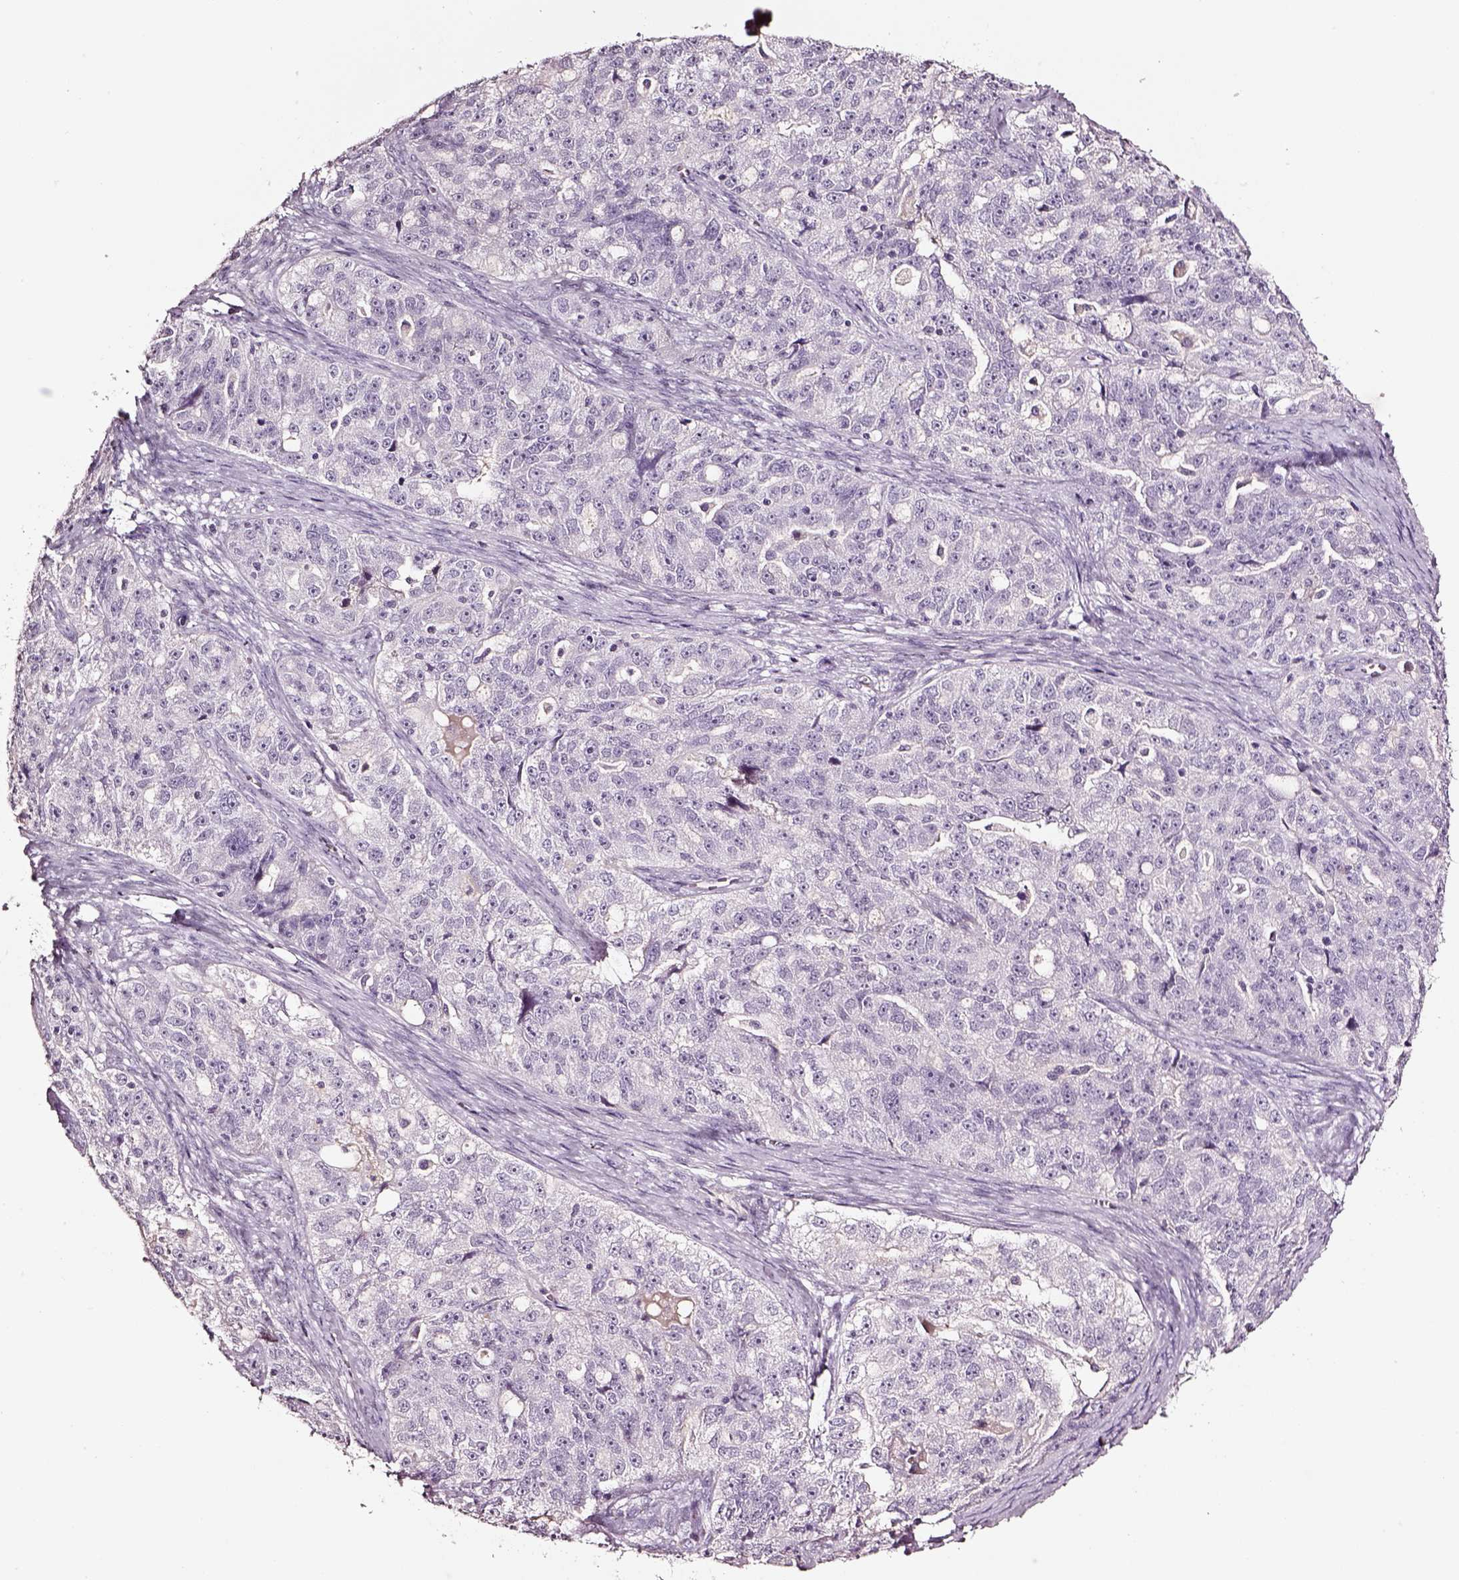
{"staining": {"intensity": "negative", "quantity": "none", "location": "none"}, "tissue": "ovarian cancer", "cell_type": "Tumor cells", "image_type": "cancer", "snomed": [{"axis": "morphology", "description": "Cystadenocarcinoma, serous, NOS"}, {"axis": "topography", "description": "Ovary"}], "caption": "Immunohistochemistry (IHC) image of neoplastic tissue: human ovarian cancer stained with DAB (3,3'-diaminobenzidine) reveals no significant protein expression in tumor cells.", "gene": "SMIM17", "patient": {"sex": "female", "age": 51}}